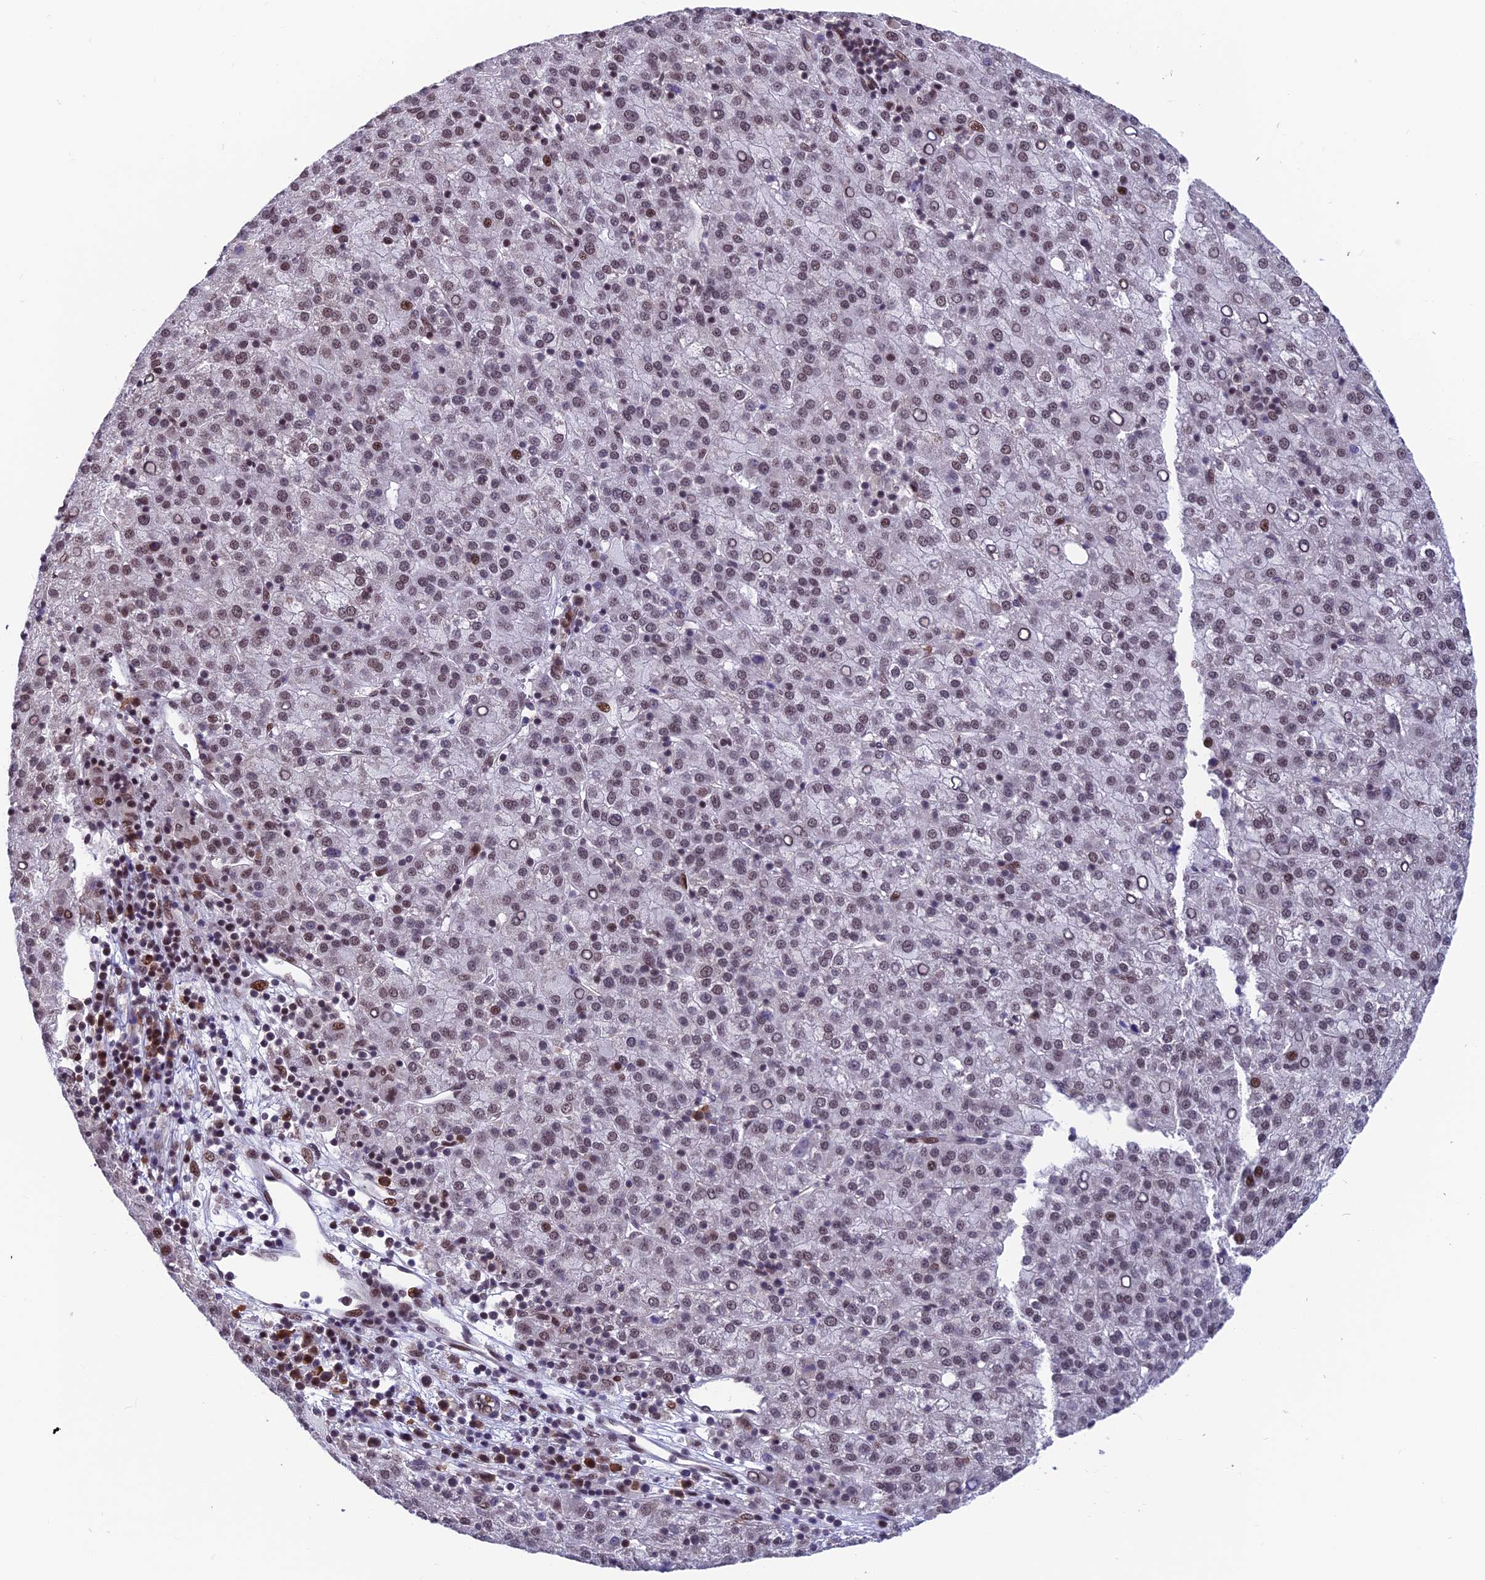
{"staining": {"intensity": "weak", "quantity": "25%-75%", "location": "nuclear"}, "tissue": "liver cancer", "cell_type": "Tumor cells", "image_type": "cancer", "snomed": [{"axis": "morphology", "description": "Carcinoma, Hepatocellular, NOS"}, {"axis": "topography", "description": "Liver"}], "caption": "This image demonstrates hepatocellular carcinoma (liver) stained with immunohistochemistry (IHC) to label a protein in brown. The nuclear of tumor cells show weak positivity for the protein. Nuclei are counter-stained blue.", "gene": "KIAA1191", "patient": {"sex": "female", "age": 58}}